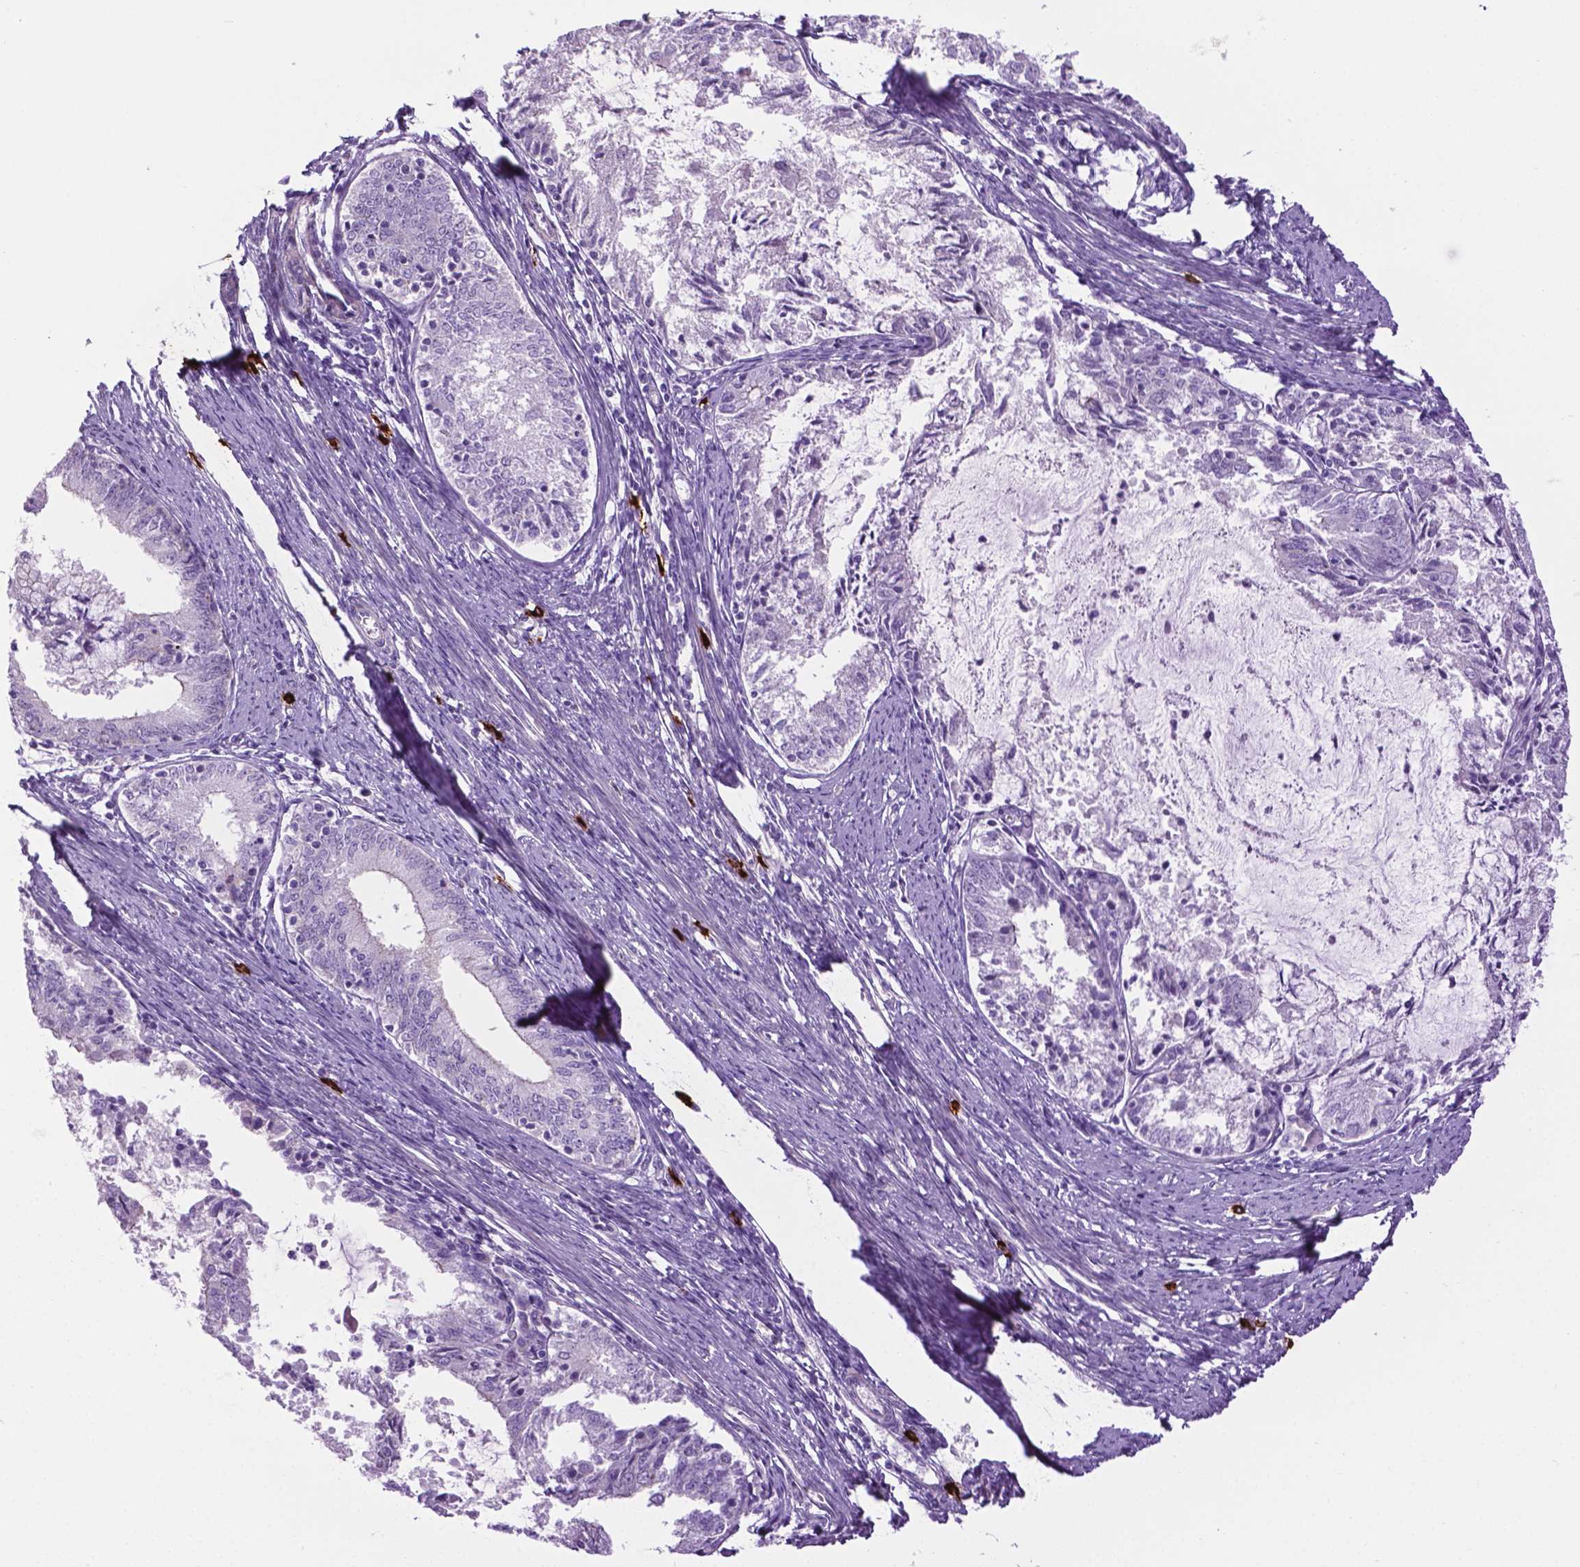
{"staining": {"intensity": "negative", "quantity": "none", "location": "none"}, "tissue": "endometrial cancer", "cell_type": "Tumor cells", "image_type": "cancer", "snomed": [{"axis": "morphology", "description": "Adenocarcinoma, NOS"}, {"axis": "topography", "description": "Endometrium"}], "caption": "Tumor cells are negative for protein expression in human endometrial cancer (adenocarcinoma). (DAB (3,3'-diaminobenzidine) immunohistochemistry visualized using brightfield microscopy, high magnification).", "gene": "SPECC1L", "patient": {"sex": "female", "age": 57}}